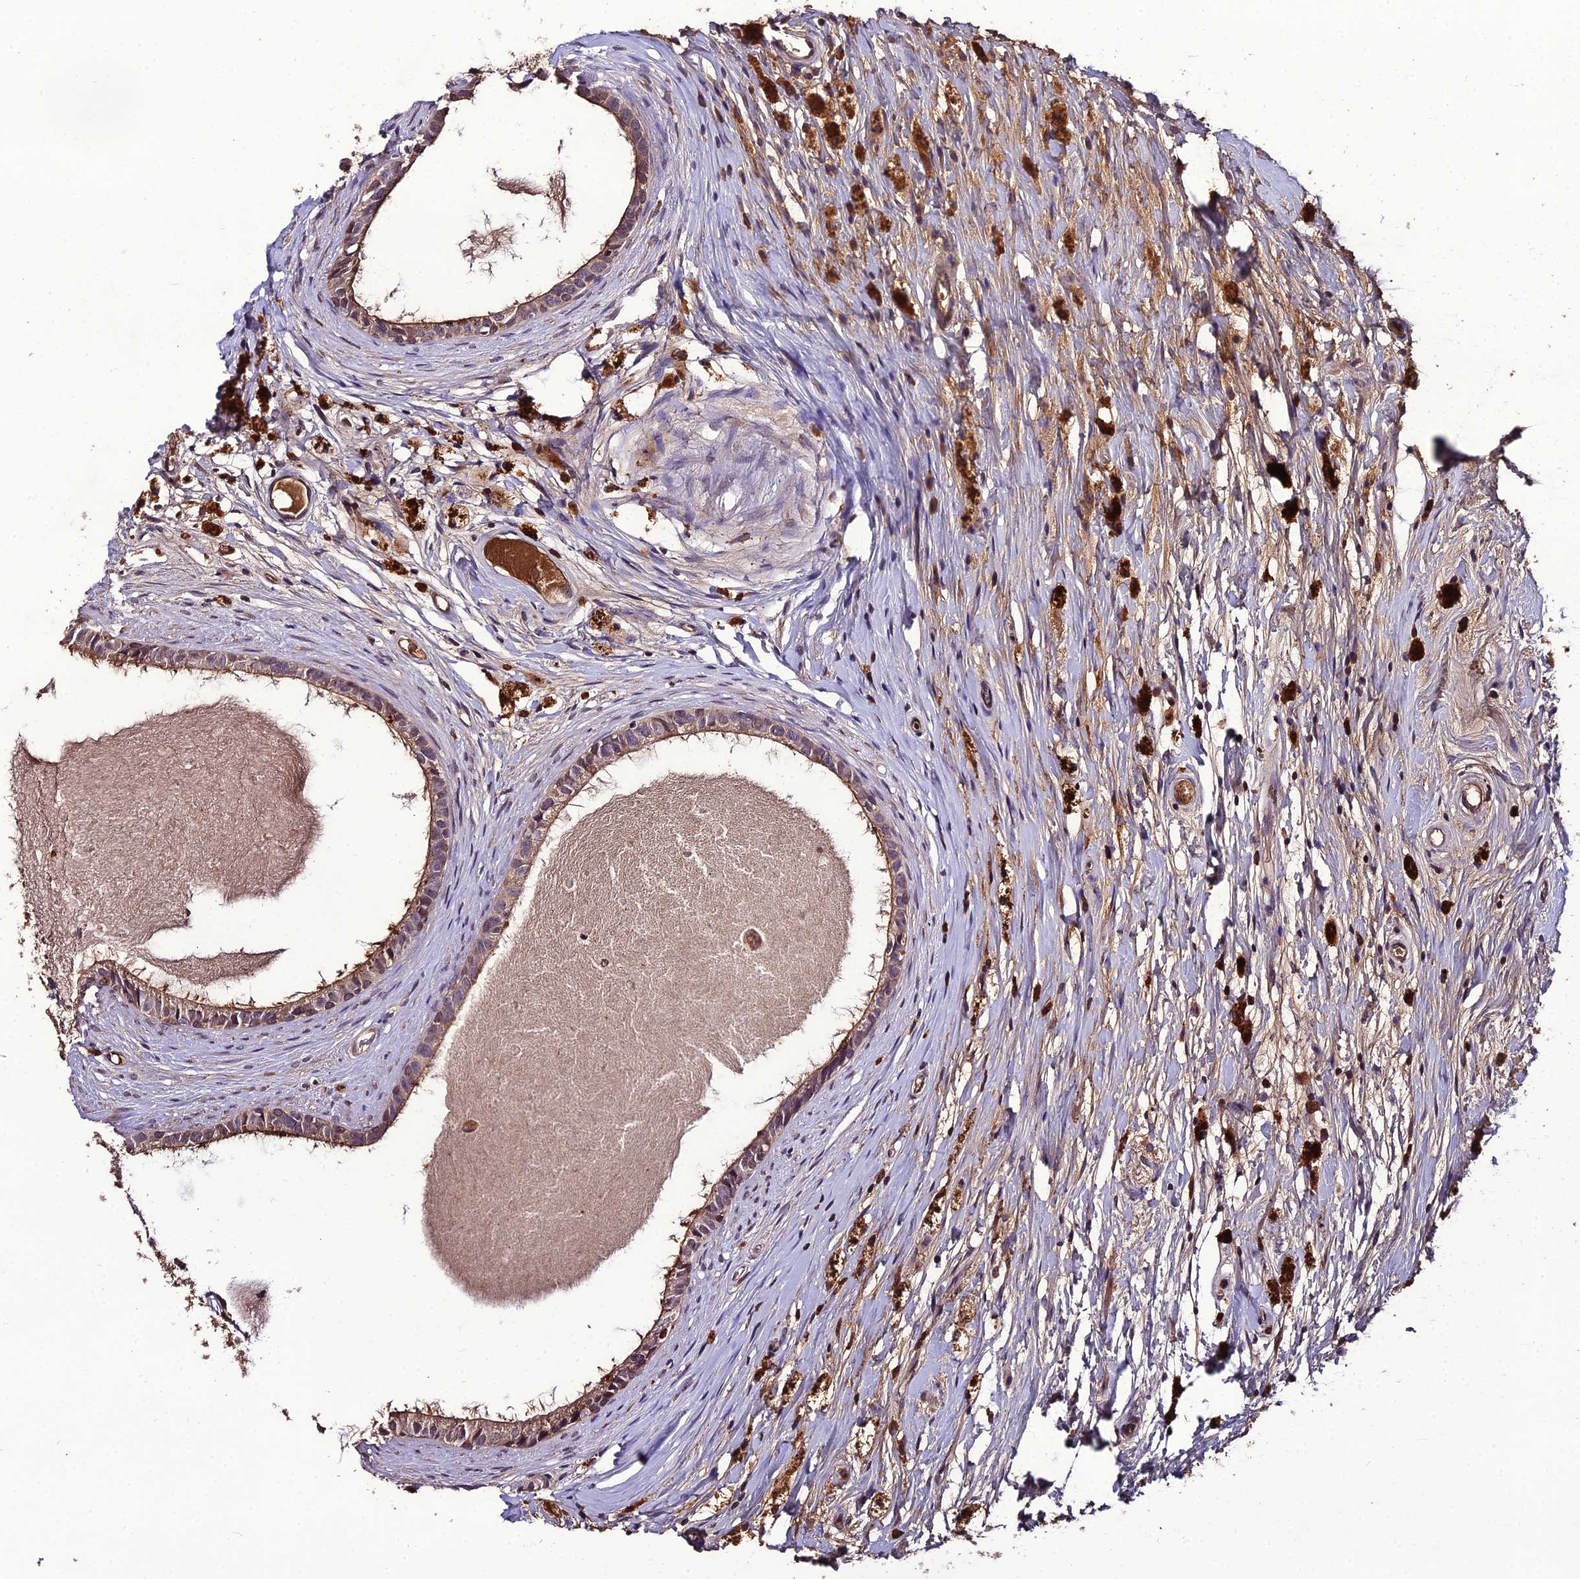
{"staining": {"intensity": "moderate", "quantity": ">75%", "location": "cytoplasmic/membranous"}, "tissue": "epididymis", "cell_type": "Glandular cells", "image_type": "normal", "snomed": [{"axis": "morphology", "description": "Normal tissue, NOS"}, {"axis": "topography", "description": "Epididymis"}], "caption": "This micrograph exhibits immunohistochemistry (IHC) staining of benign human epididymis, with medium moderate cytoplasmic/membranous expression in about >75% of glandular cells.", "gene": "KCTD16", "patient": {"sex": "male", "age": 80}}